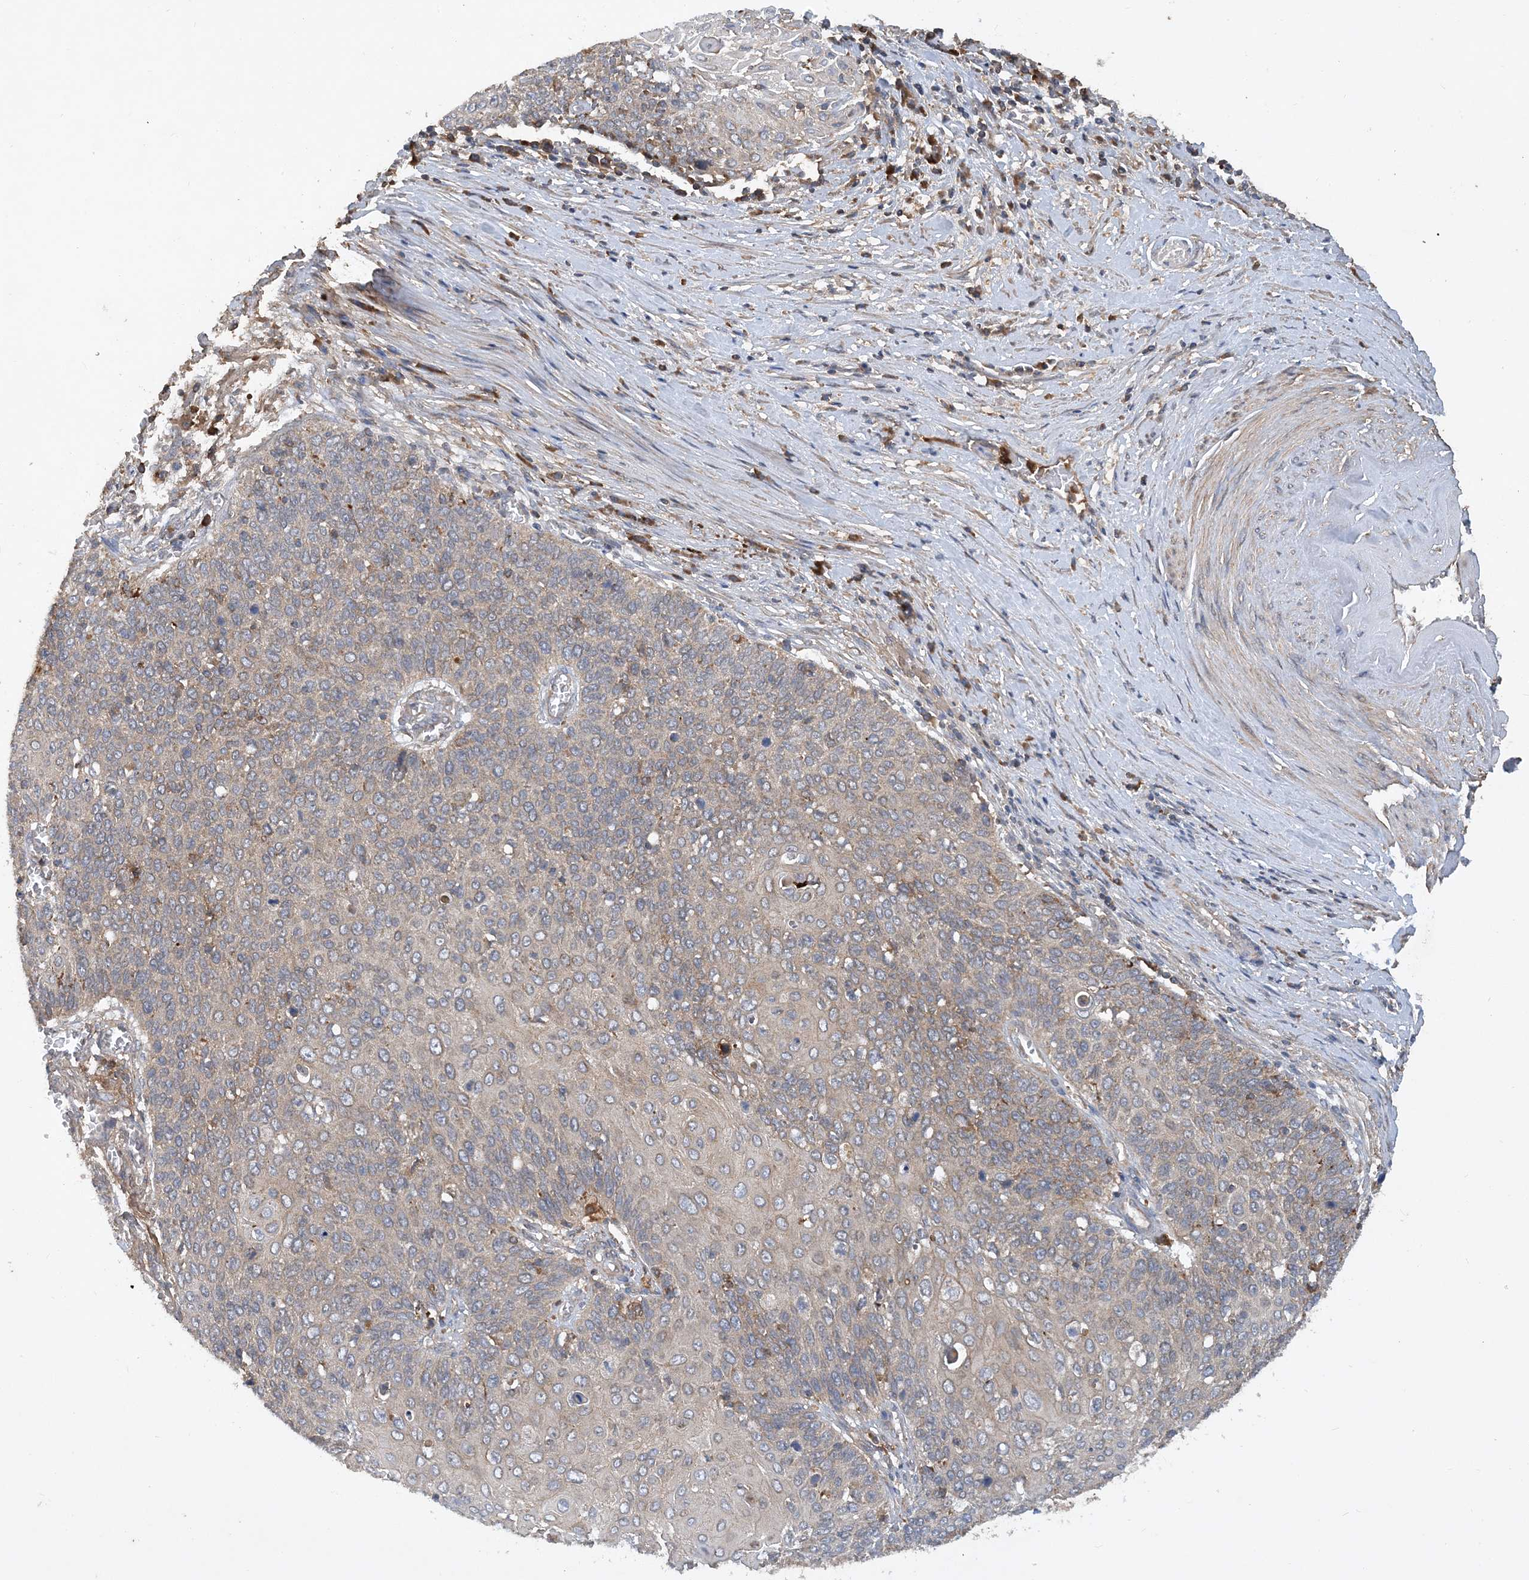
{"staining": {"intensity": "negative", "quantity": "none", "location": "none"}, "tissue": "cervical cancer", "cell_type": "Tumor cells", "image_type": "cancer", "snomed": [{"axis": "morphology", "description": "Squamous cell carcinoma, NOS"}, {"axis": "topography", "description": "Cervix"}], "caption": "Immunohistochemistry (IHC) image of neoplastic tissue: human cervical cancer stained with DAB exhibits no significant protein expression in tumor cells.", "gene": "STK19", "patient": {"sex": "female", "age": 39}}